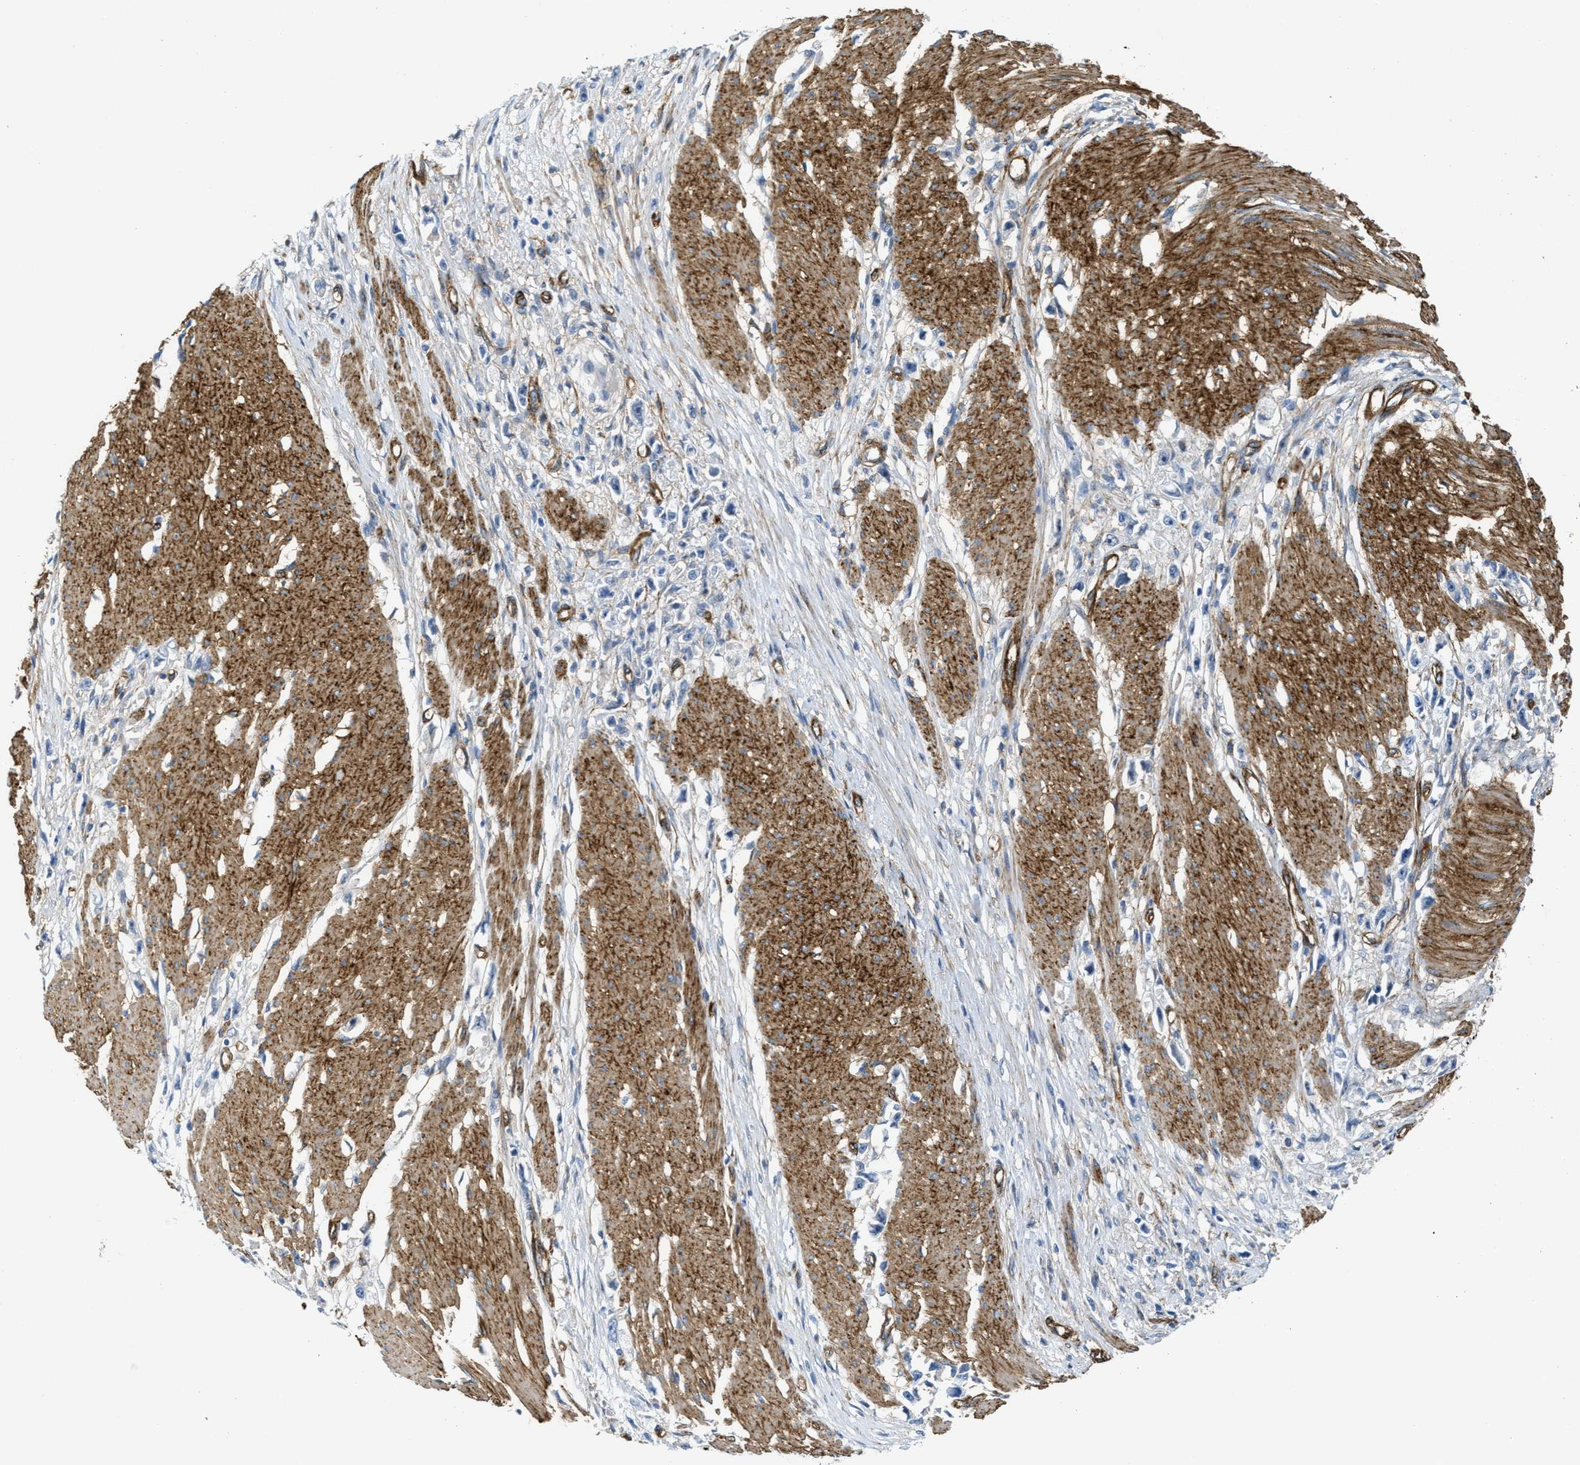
{"staining": {"intensity": "negative", "quantity": "none", "location": "none"}, "tissue": "stomach cancer", "cell_type": "Tumor cells", "image_type": "cancer", "snomed": [{"axis": "morphology", "description": "Adenocarcinoma, NOS"}, {"axis": "topography", "description": "Stomach"}], "caption": "Protein analysis of stomach cancer (adenocarcinoma) displays no significant staining in tumor cells.", "gene": "NAB1", "patient": {"sex": "female", "age": 59}}